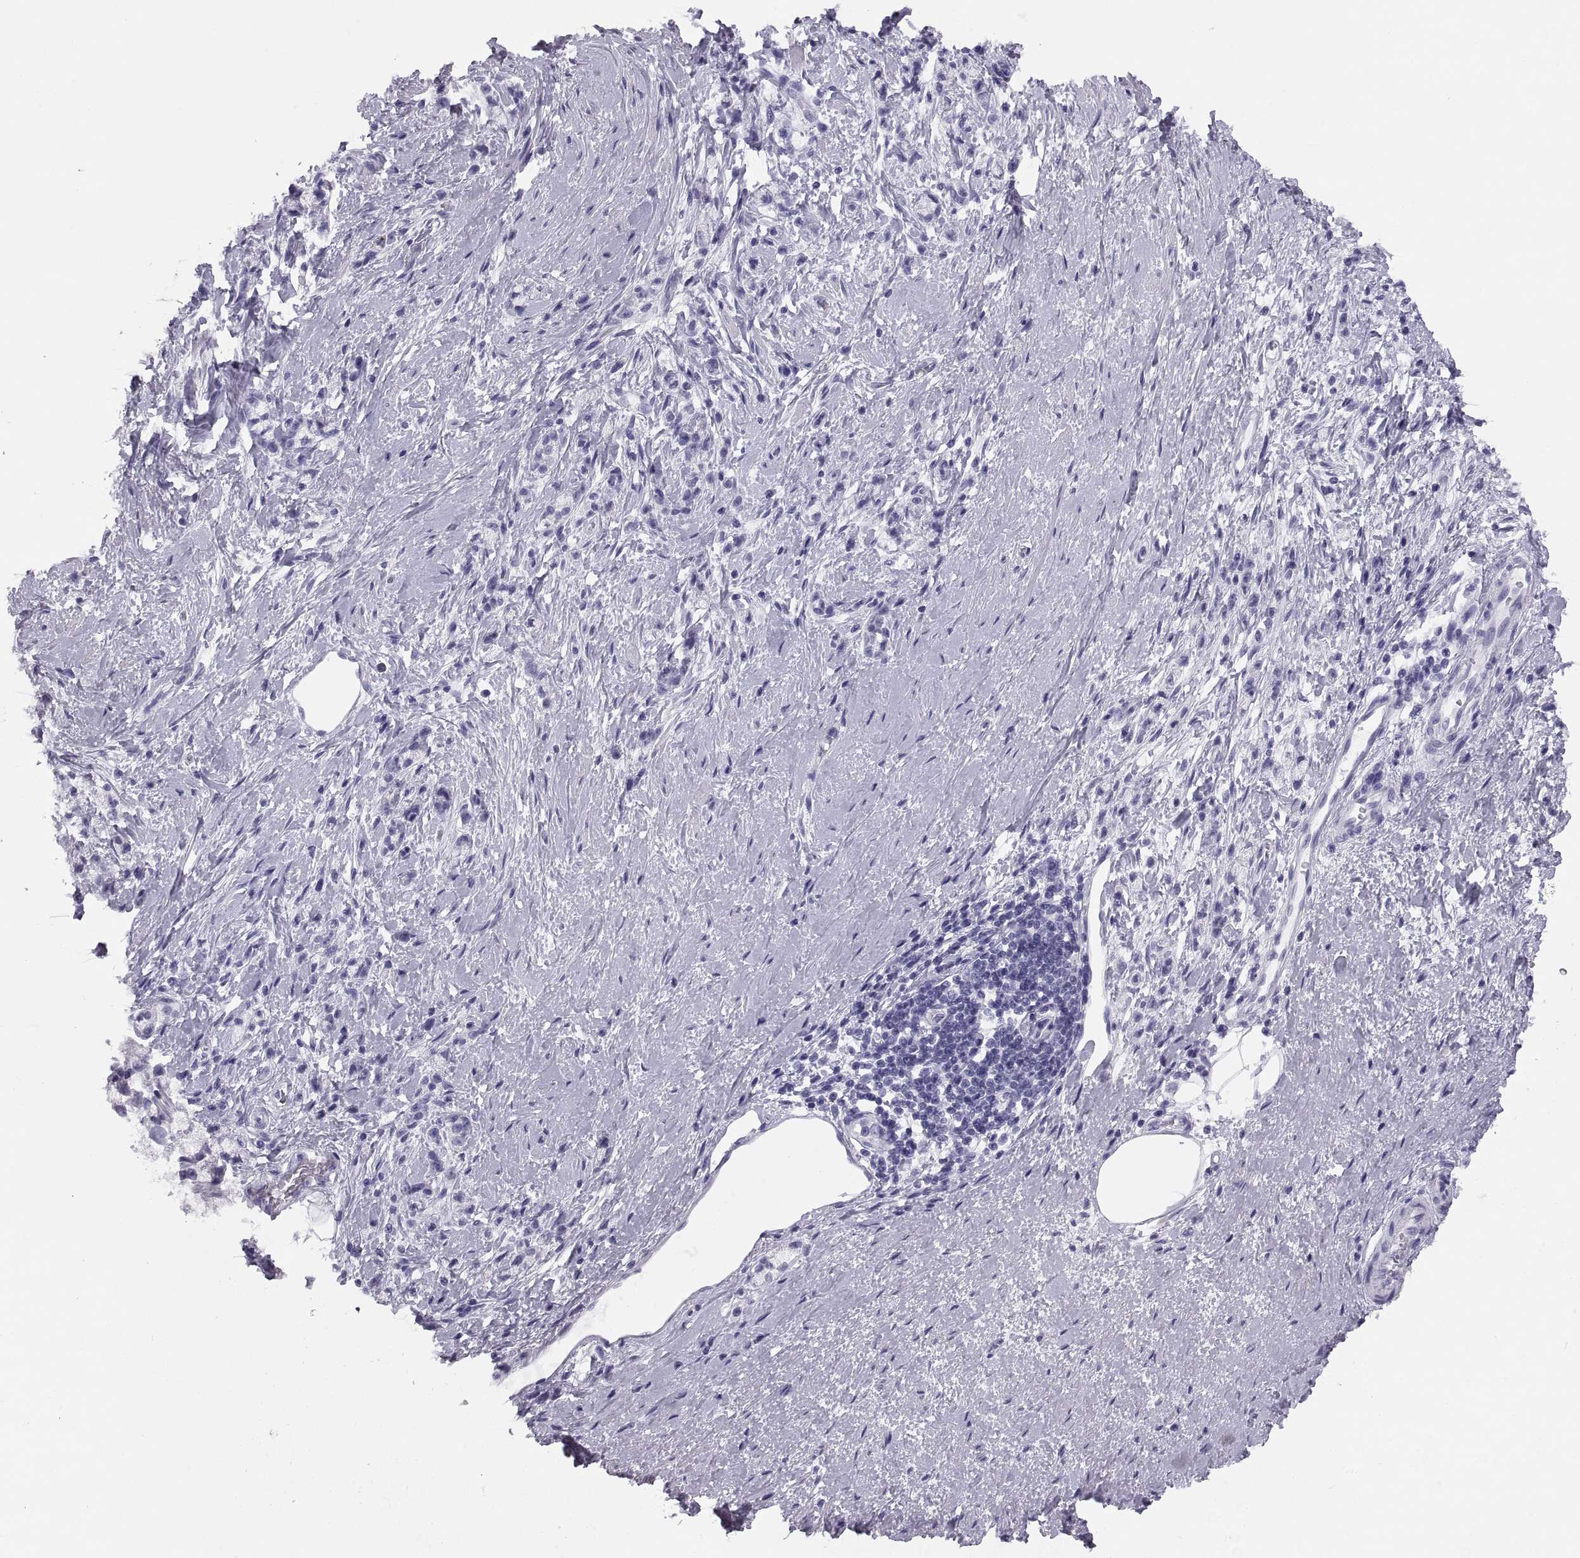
{"staining": {"intensity": "negative", "quantity": "none", "location": "none"}, "tissue": "stomach cancer", "cell_type": "Tumor cells", "image_type": "cancer", "snomed": [{"axis": "morphology", "description": "Adenocarcinoma, NOS"}, {"axis": "topography", "description": "Stomach"}], "caption": "A histopathology image of stomach adenocarcinoma stained for a protein reveals no brown staining in tumor cells.", "gene": "PAX2", "patient": {"sex": "male", "age": 58}}